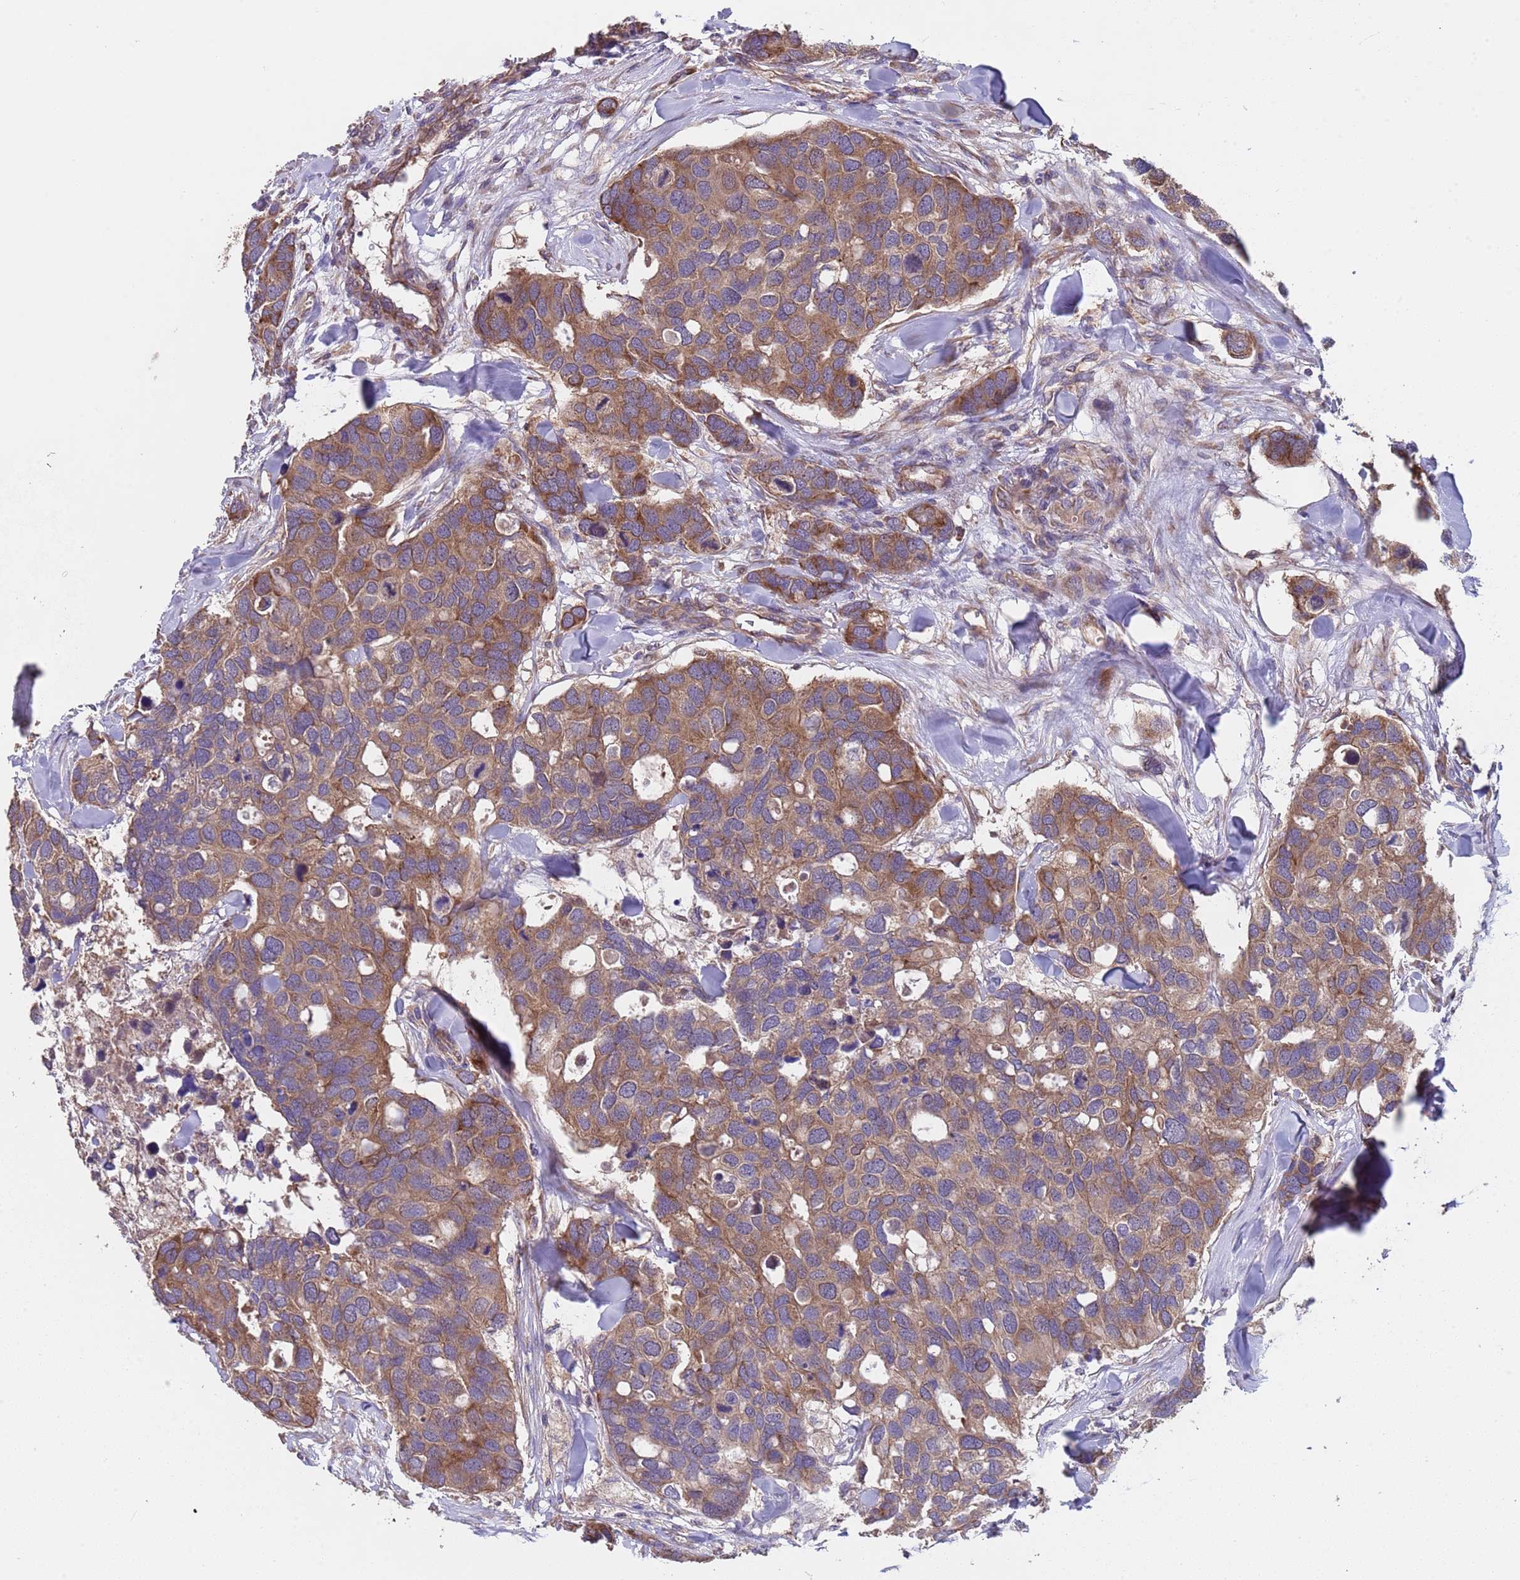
{"staining": {"intensity": "moderate", "quantity": ">75%", "location": "cytoplasmic/membranous"}, "tissue": "breast cancer", "cell_type": "Tumor cells", "image_type": "cancer", "snomed": [{"axis": "morphology", "description": "Duct carcinoma"}, {"axis": "topography", "description": "Breast"}], "caption": "Tumor cells demonstrate medium levels of moderate cytoplasmic/membranous staining in approximately >75% of cells in human intraductal carcinoma (breast). (Stains: DAB in brown, nuclei in blue, Microscopy: brightfield microscopy at high magnification).", "gene": "EEF1AKMT1", "patient": {"sex": "female", "age": 83}}